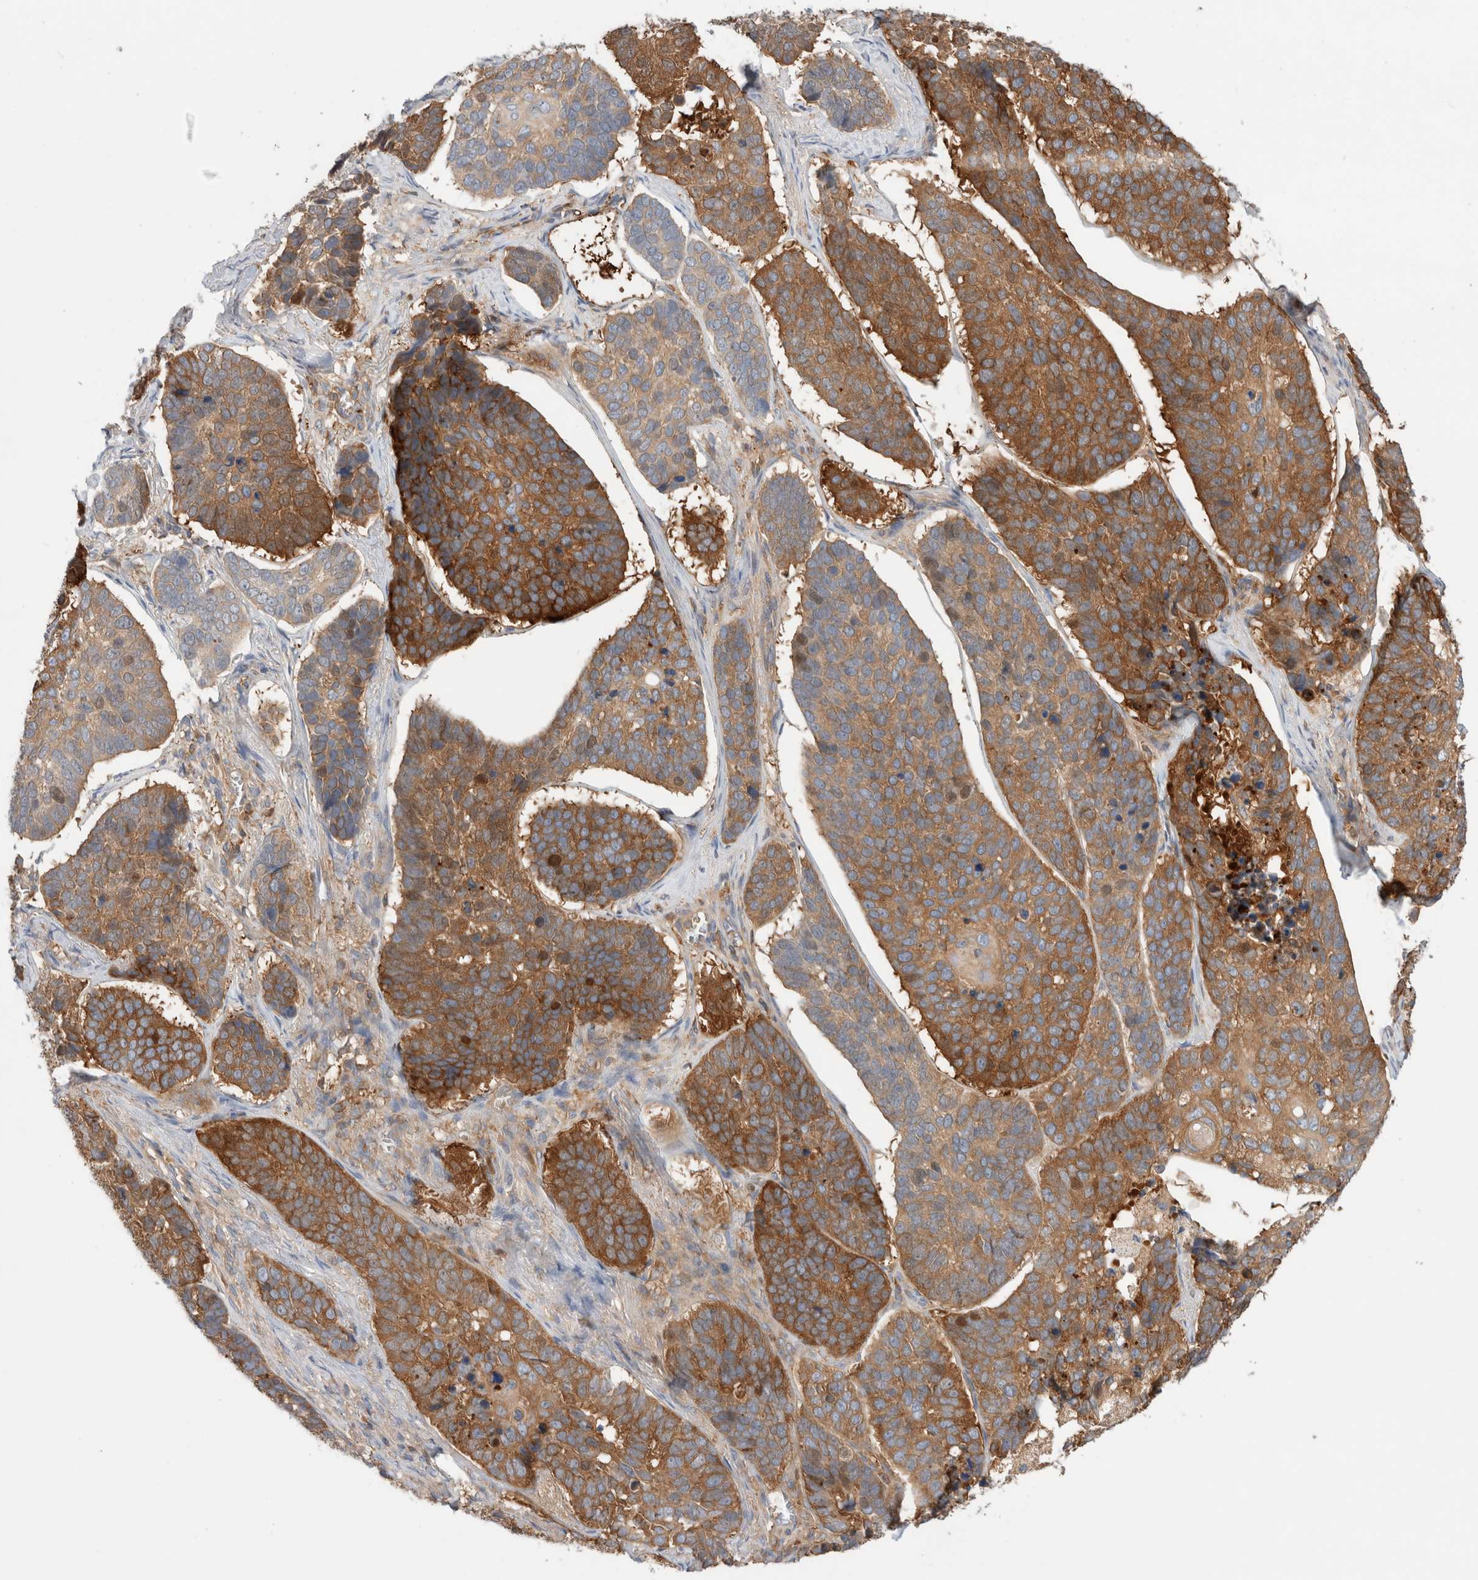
{"staining": {"intensity": "strong", "quantity": "25%-75%", "location": "cytoplasmic/membranous"}, "tissue": "skin cancer", "cell_type": "Tumor cells", "image_type": "cancer", "snomed": [{"axis": "morphology", "description": "Basal cell carcinoma"}, {"axis": "topography", "description": "Skin"}], "caption": "An image of human basal cell carcinoma (skin) stained for a protein reveals strong cytoplasmic/membranous brown staining in tumor cells. (IHC, brightfield microscopy, high magnification).", "gene": "KLHL14", "patient": {"sex": "male", "age": 62}}